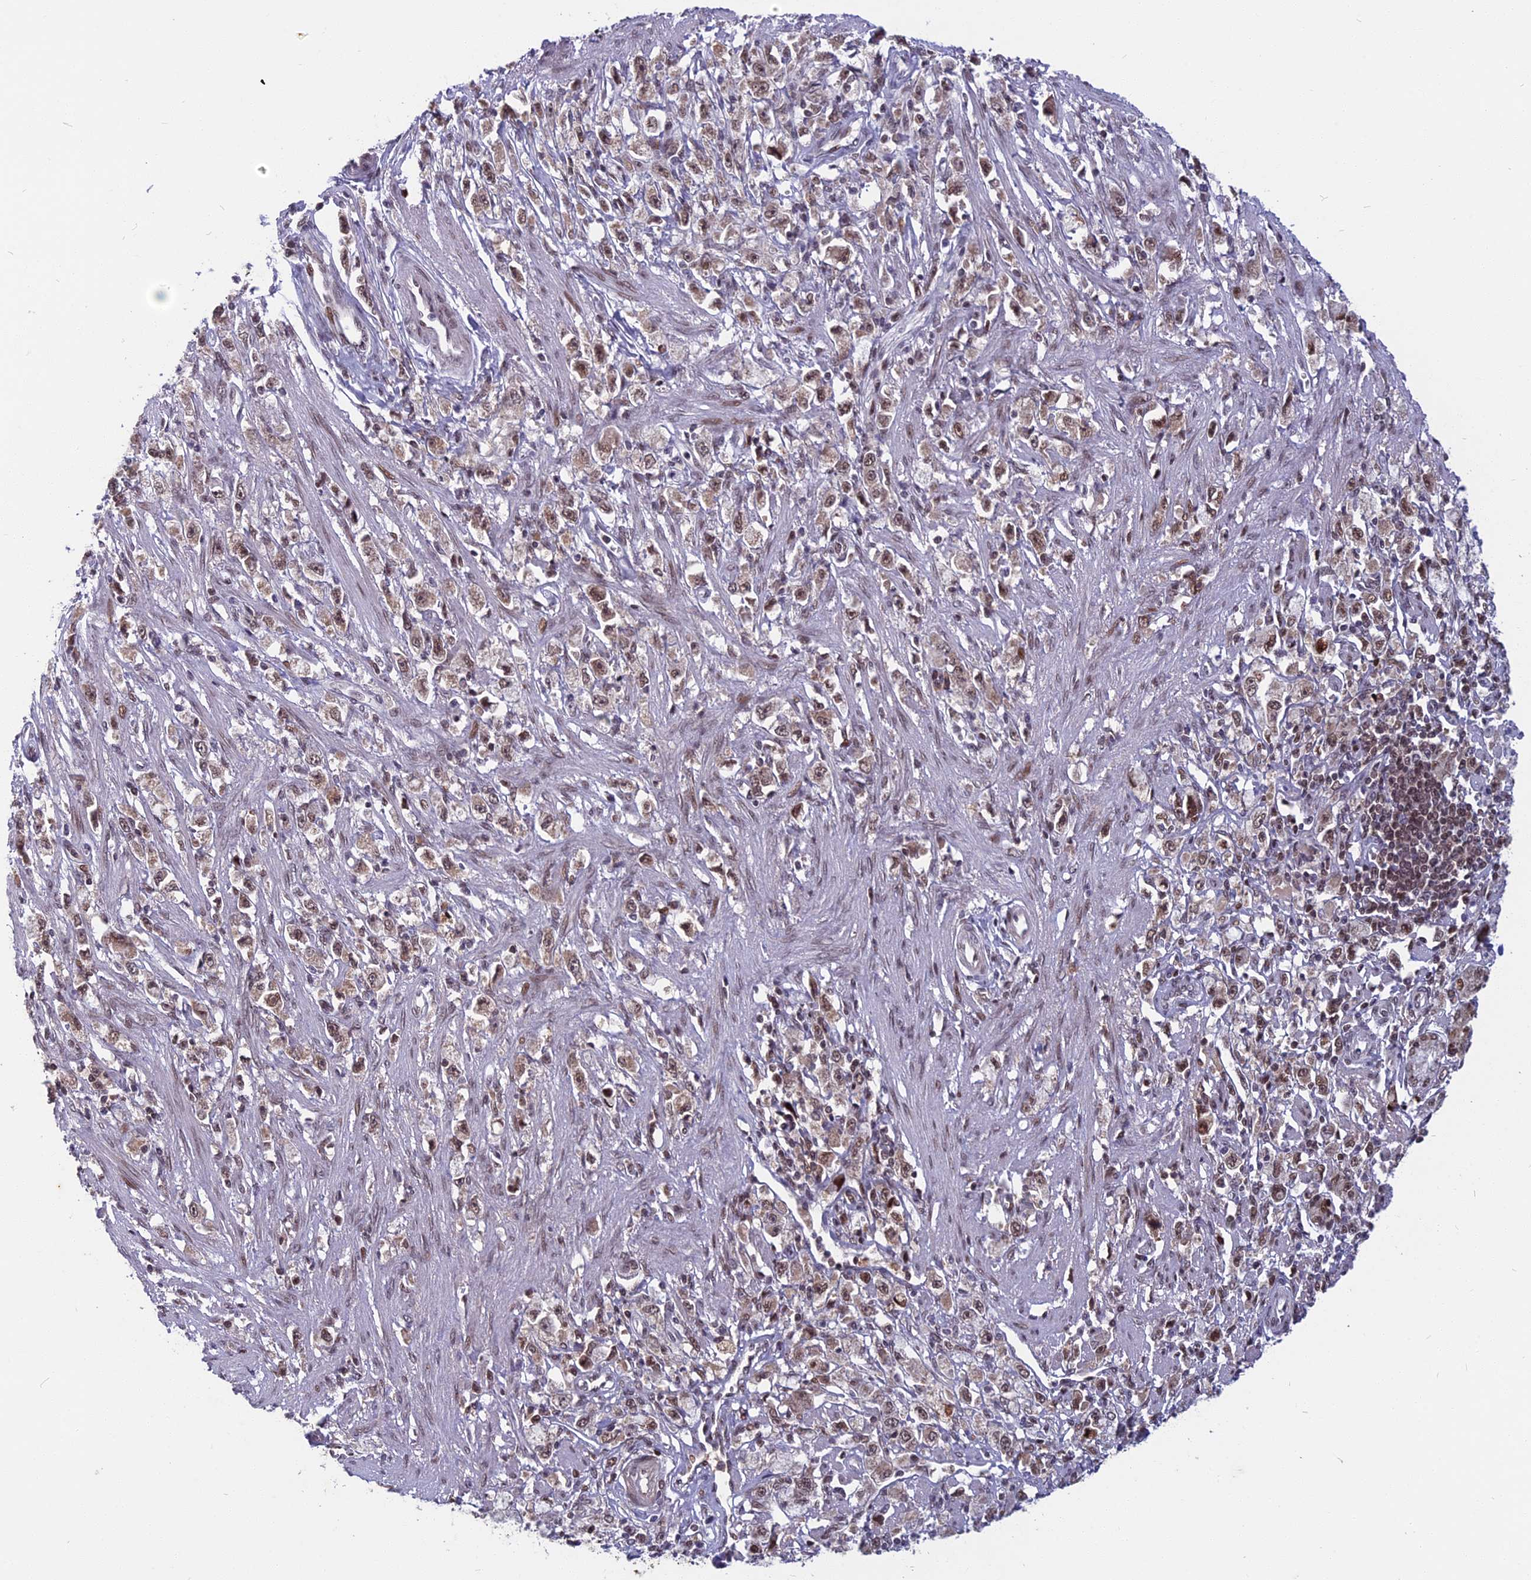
{"staining": {"intensity": "weak", "quantity": ">75%", "location": "nuclear"}, "tissue": "stomach cancer", "cell_type": "Tumor cells", "image_type": "cancer", "snomed": [{"axis": "morphology", "description": "Adenocarcinoma, NOS"}, {"axis": "topography", "description": "Stomach"}], "caption": "DAB immunohistochemical staining of stomach adenocarcinoma exhibits weak nuclear protein expression in about >75% of tumor cells.", "gene": "CDC7", "patient": {"sex": "female", "age": 59}}